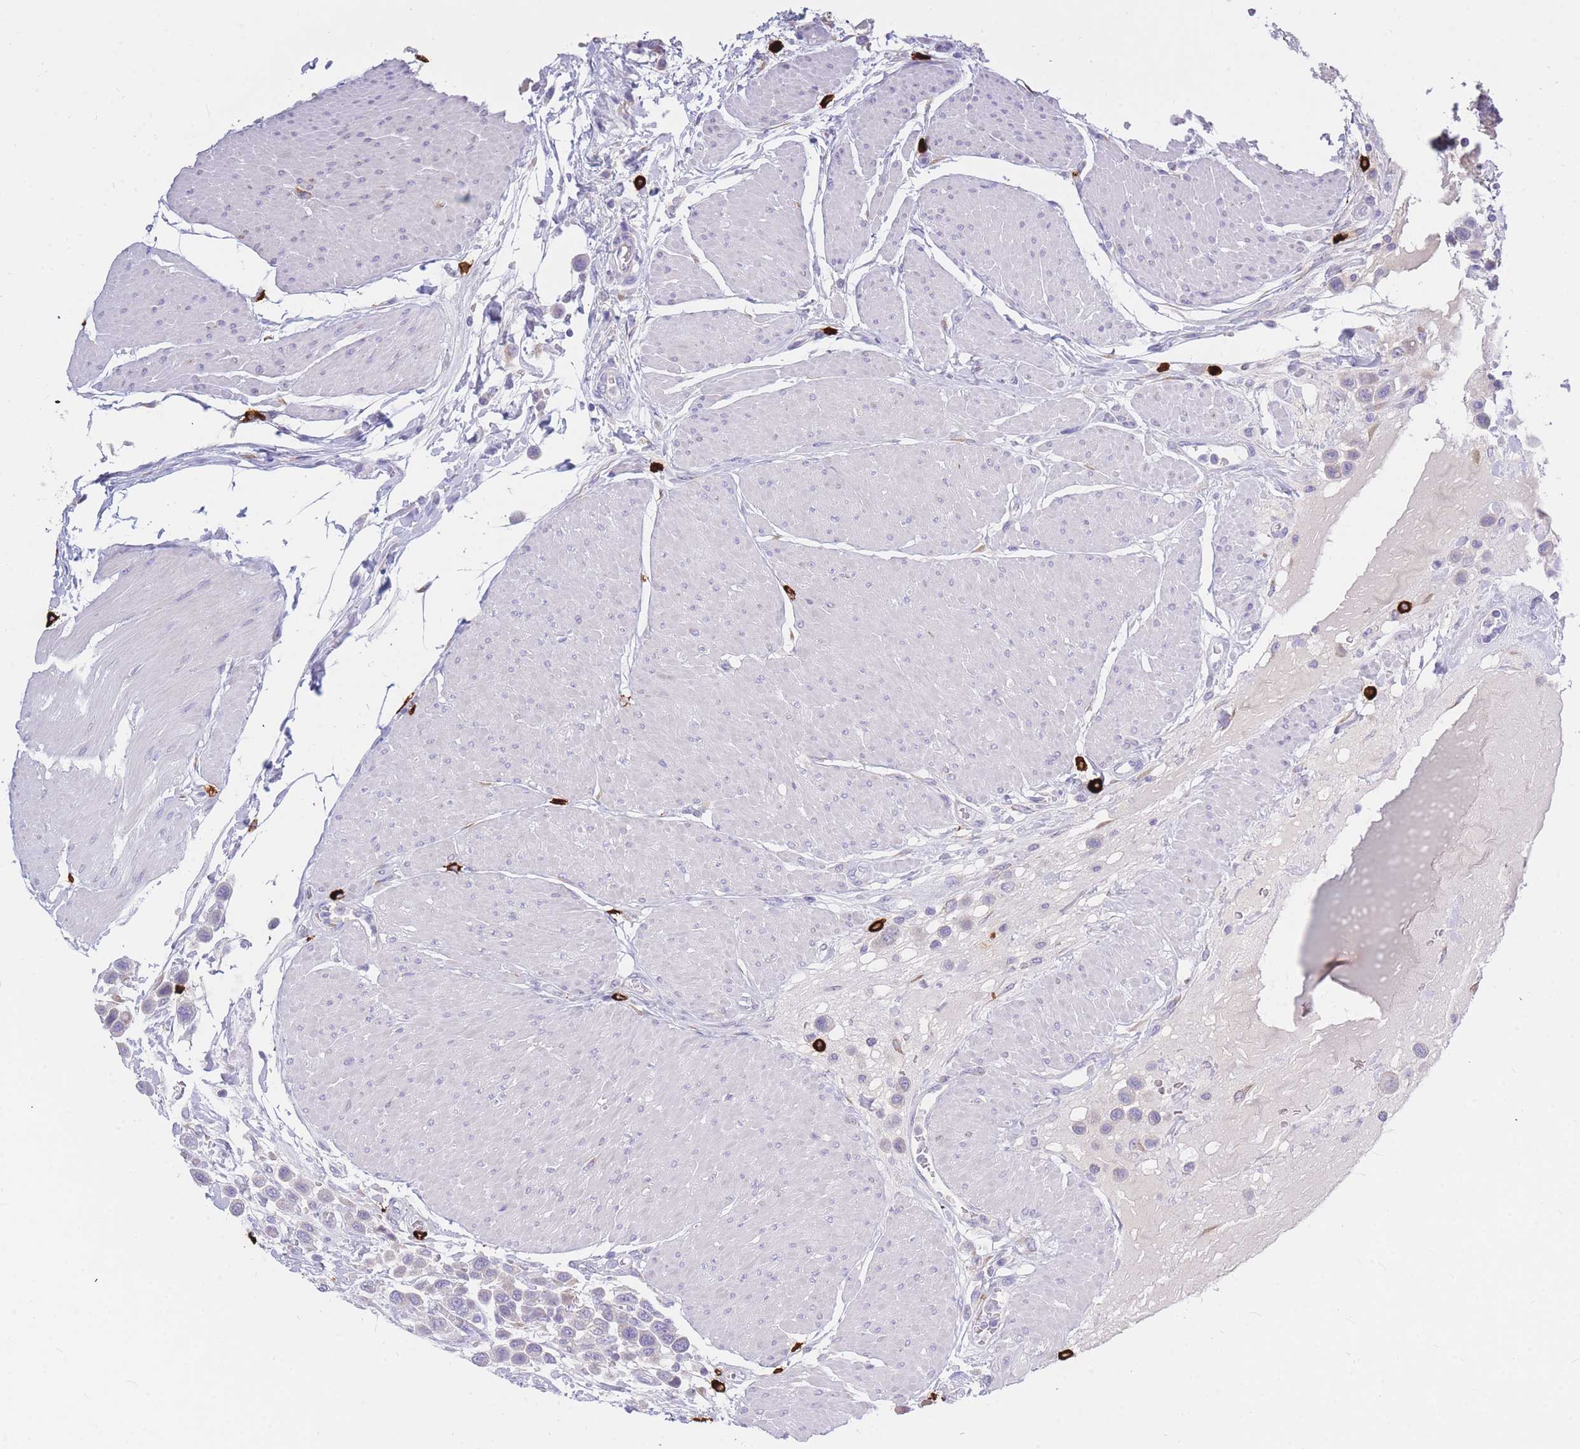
{"staining": {"intensity": "negative", "quantity": "none", "location": "none"}, "tissue": "urothelial cancer", "cell_type": "Tumor cells", "image_type": "cancer", "snomed": [{"axis": "morphology", "description": "Urothelial carcinoma, High grade"}, {"axis": "topography", "description": "Urinary bladder"}], "caption": "This is an IHC micrograph of urothelial cancer. There is no expression in tumor cells.", "gene": "TPSD1", "patient": {"sex": "male", "age": 50}}